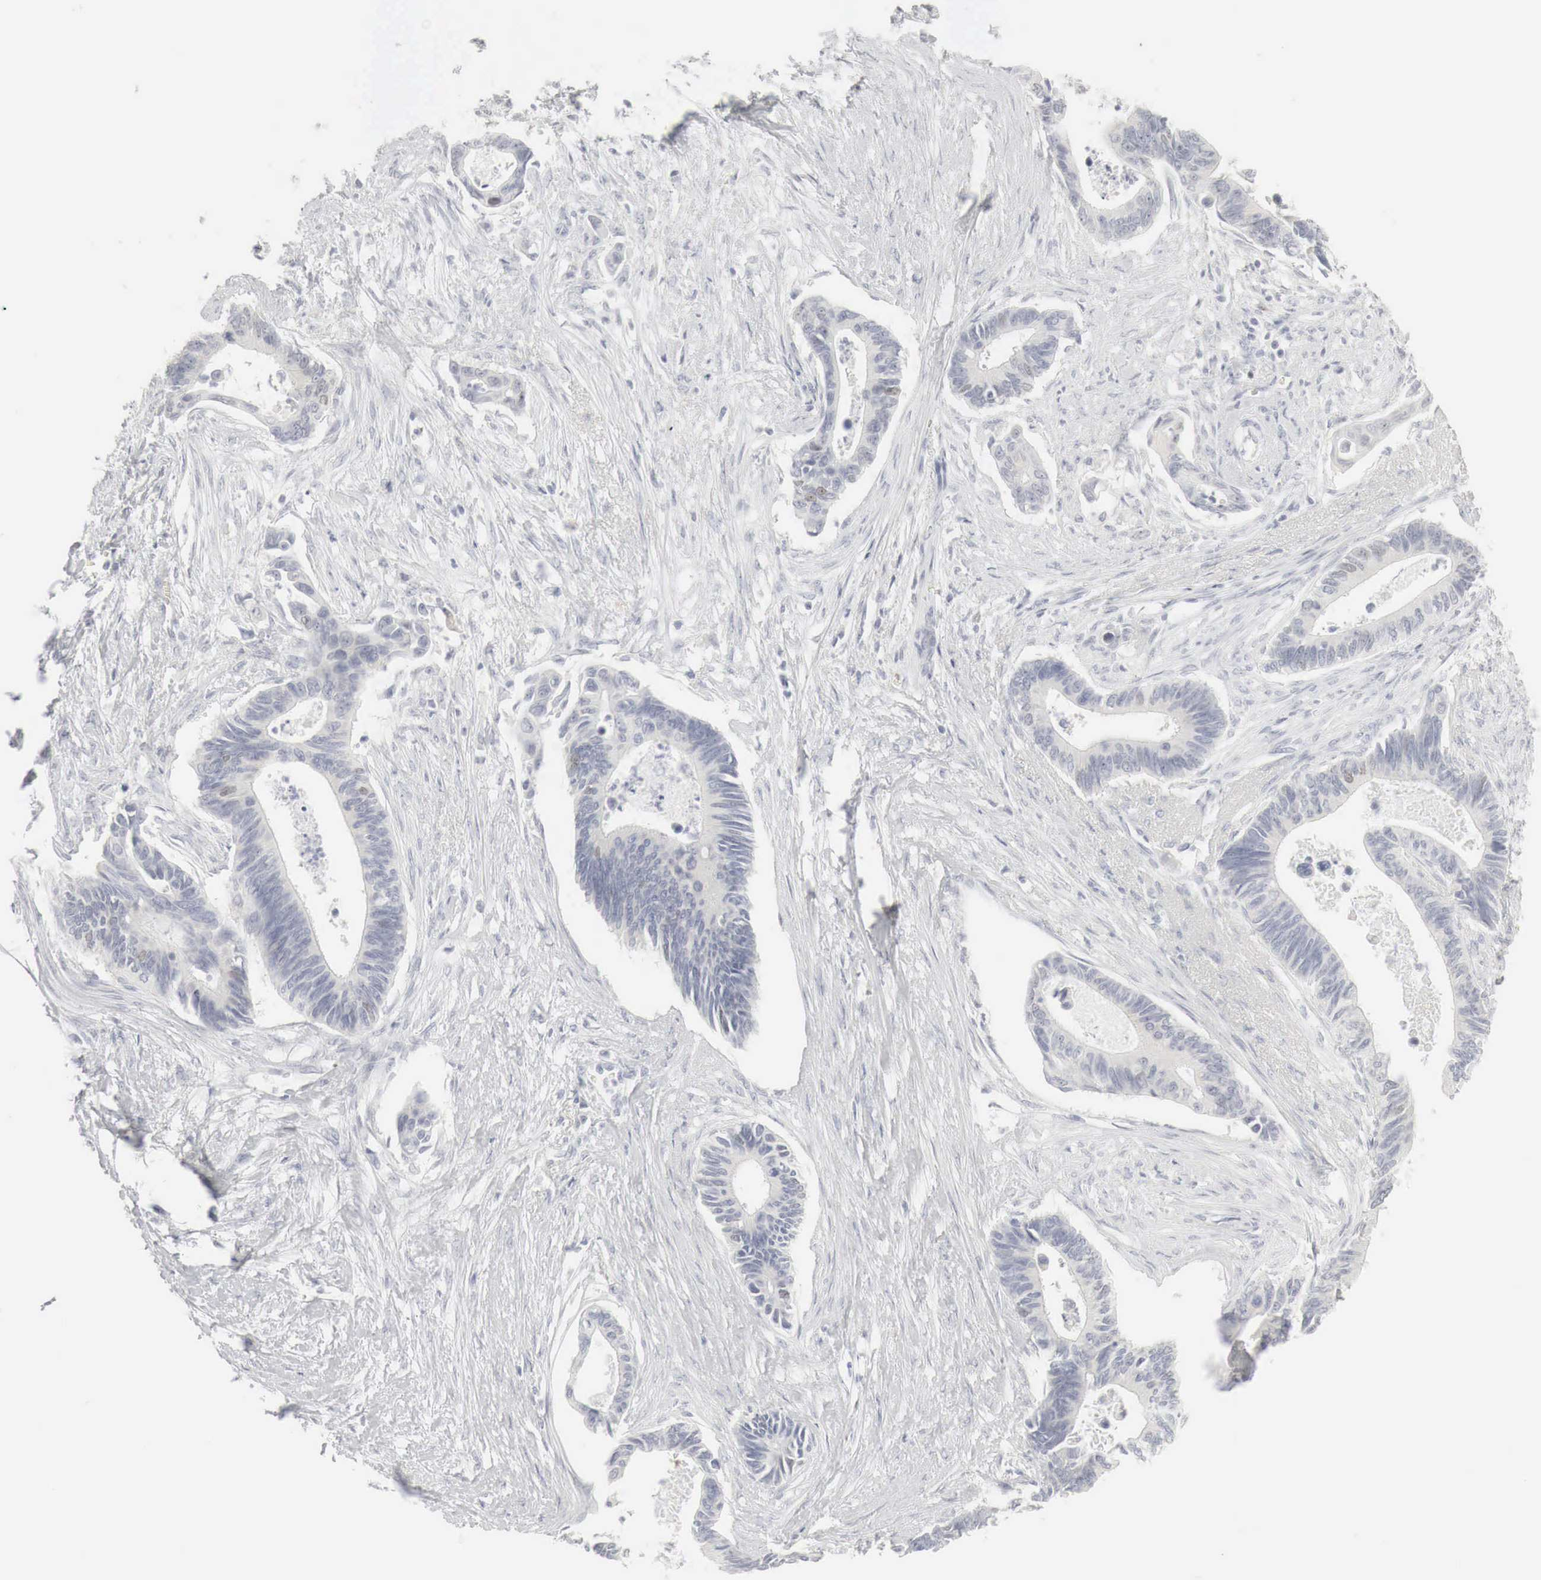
{"staining": {"intensity": "negative", "quantity": "none", "location": "none"}, "tissue": "pancreatic cancer", "cell_type": "Tumor cells", "image_type": "cancer", "snomed": [{"axis": "morphology", "description": "Adenocarcinoma, NOS"}, {"axis": "topography", "description": "Pancreas"}], "caption": "Human pancreatic cancer (adenocarcinoma) stained for a protein using immunohistochemistry reveals no staining in tumor cells.", "gene": "TP63", "patient": {"sex": "female", "age": 70}}